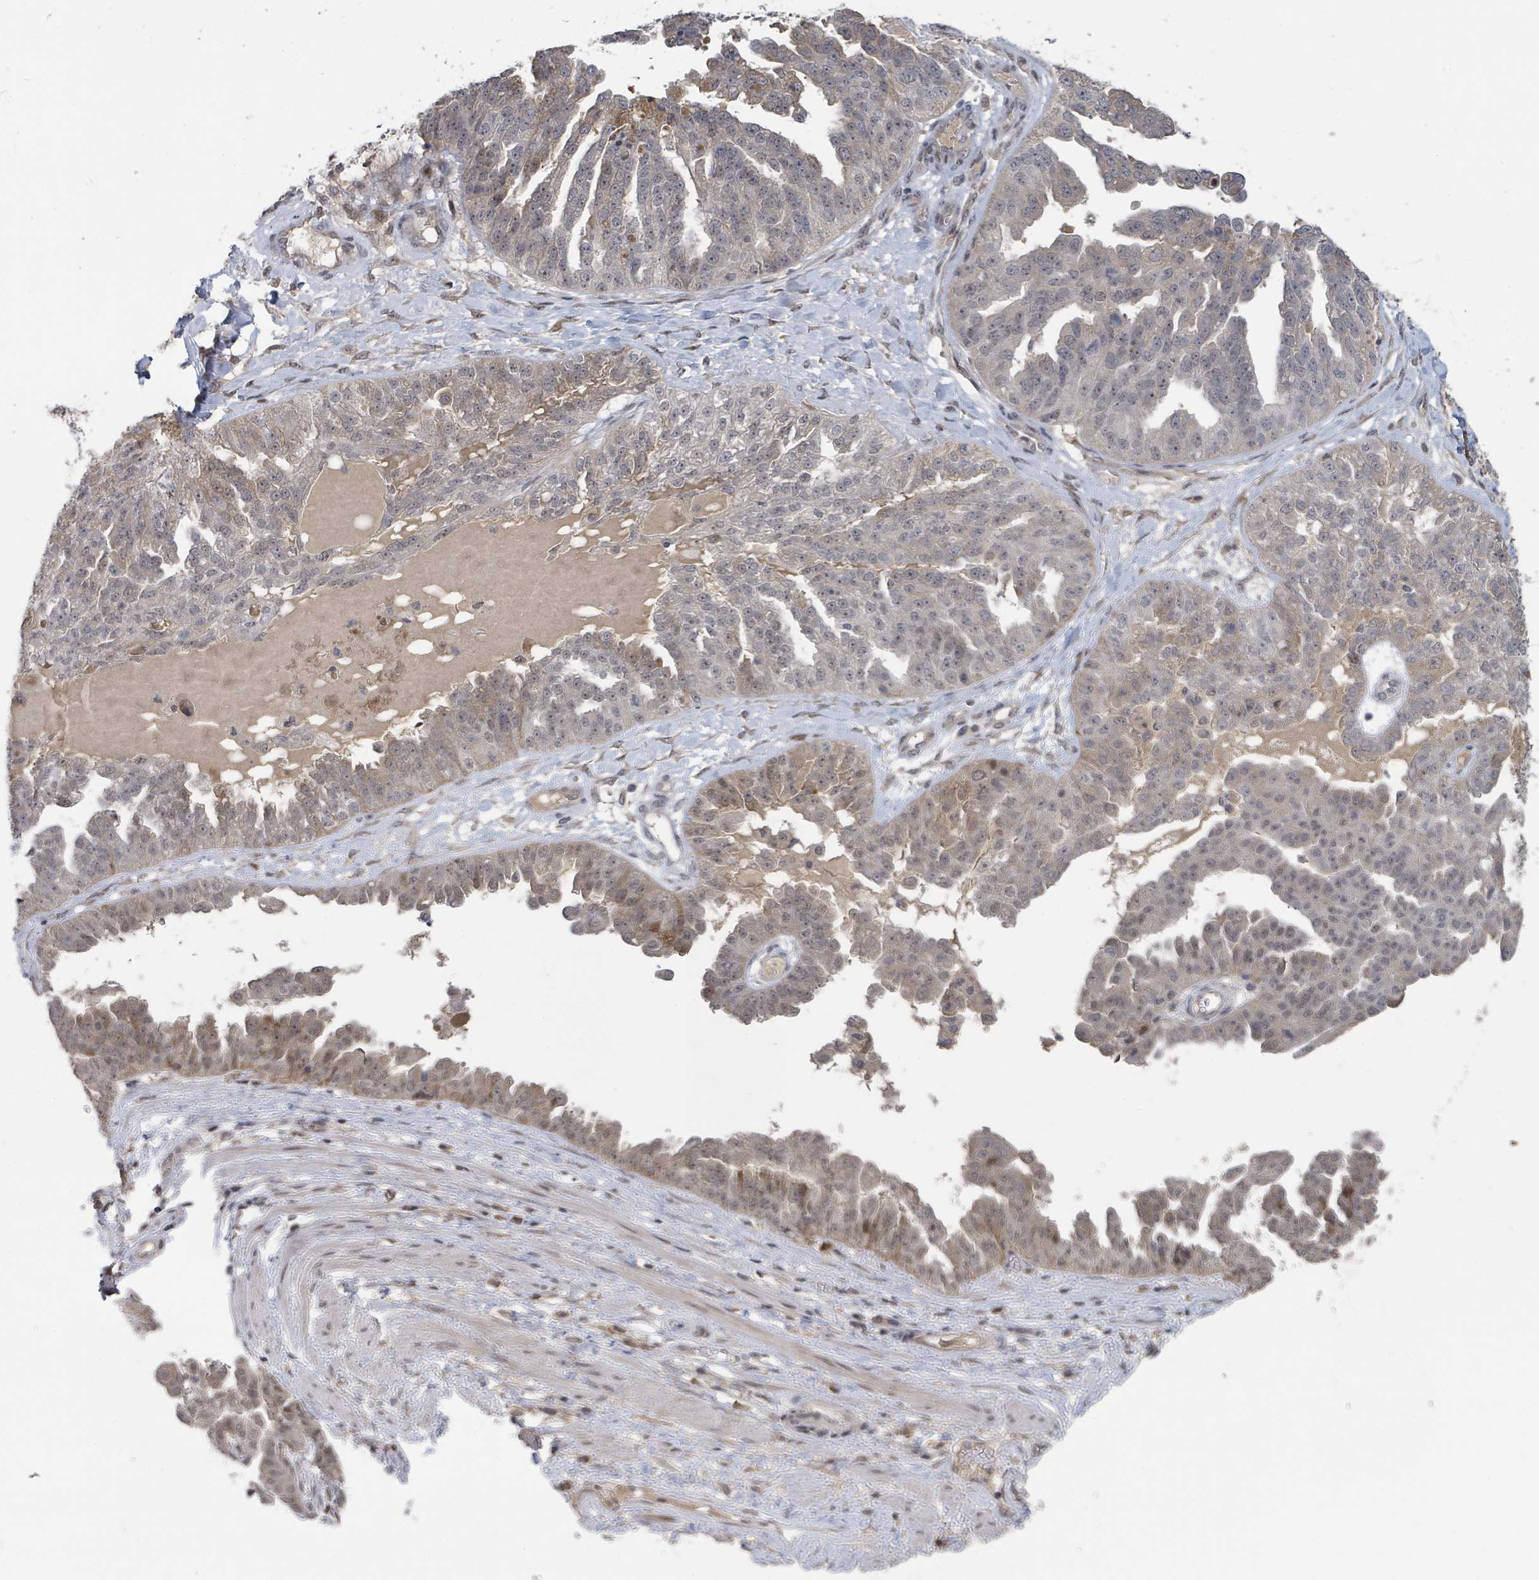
{"staining": {"intensity": "weak", "quantity": "25%-75%", "location": "nuclear"}, "tissue": "ovarian cancer", "cell_type": "Tumor cells", "image_type": "cancer", "snomed": [{"axis": "morphology", "description": "Cystadenocarcinoma, serous, NOS"}, {"axis": "topography", "description": "Ovary"}], "caption": "Ovarian serous cystadenocarcinoma stained with a brown dye exhibits weak nuclear positive positivity in about 25%-75% of tumor cells.", "gene": "ZBTB14", "patient": {"sex": "female", "age": 58}}